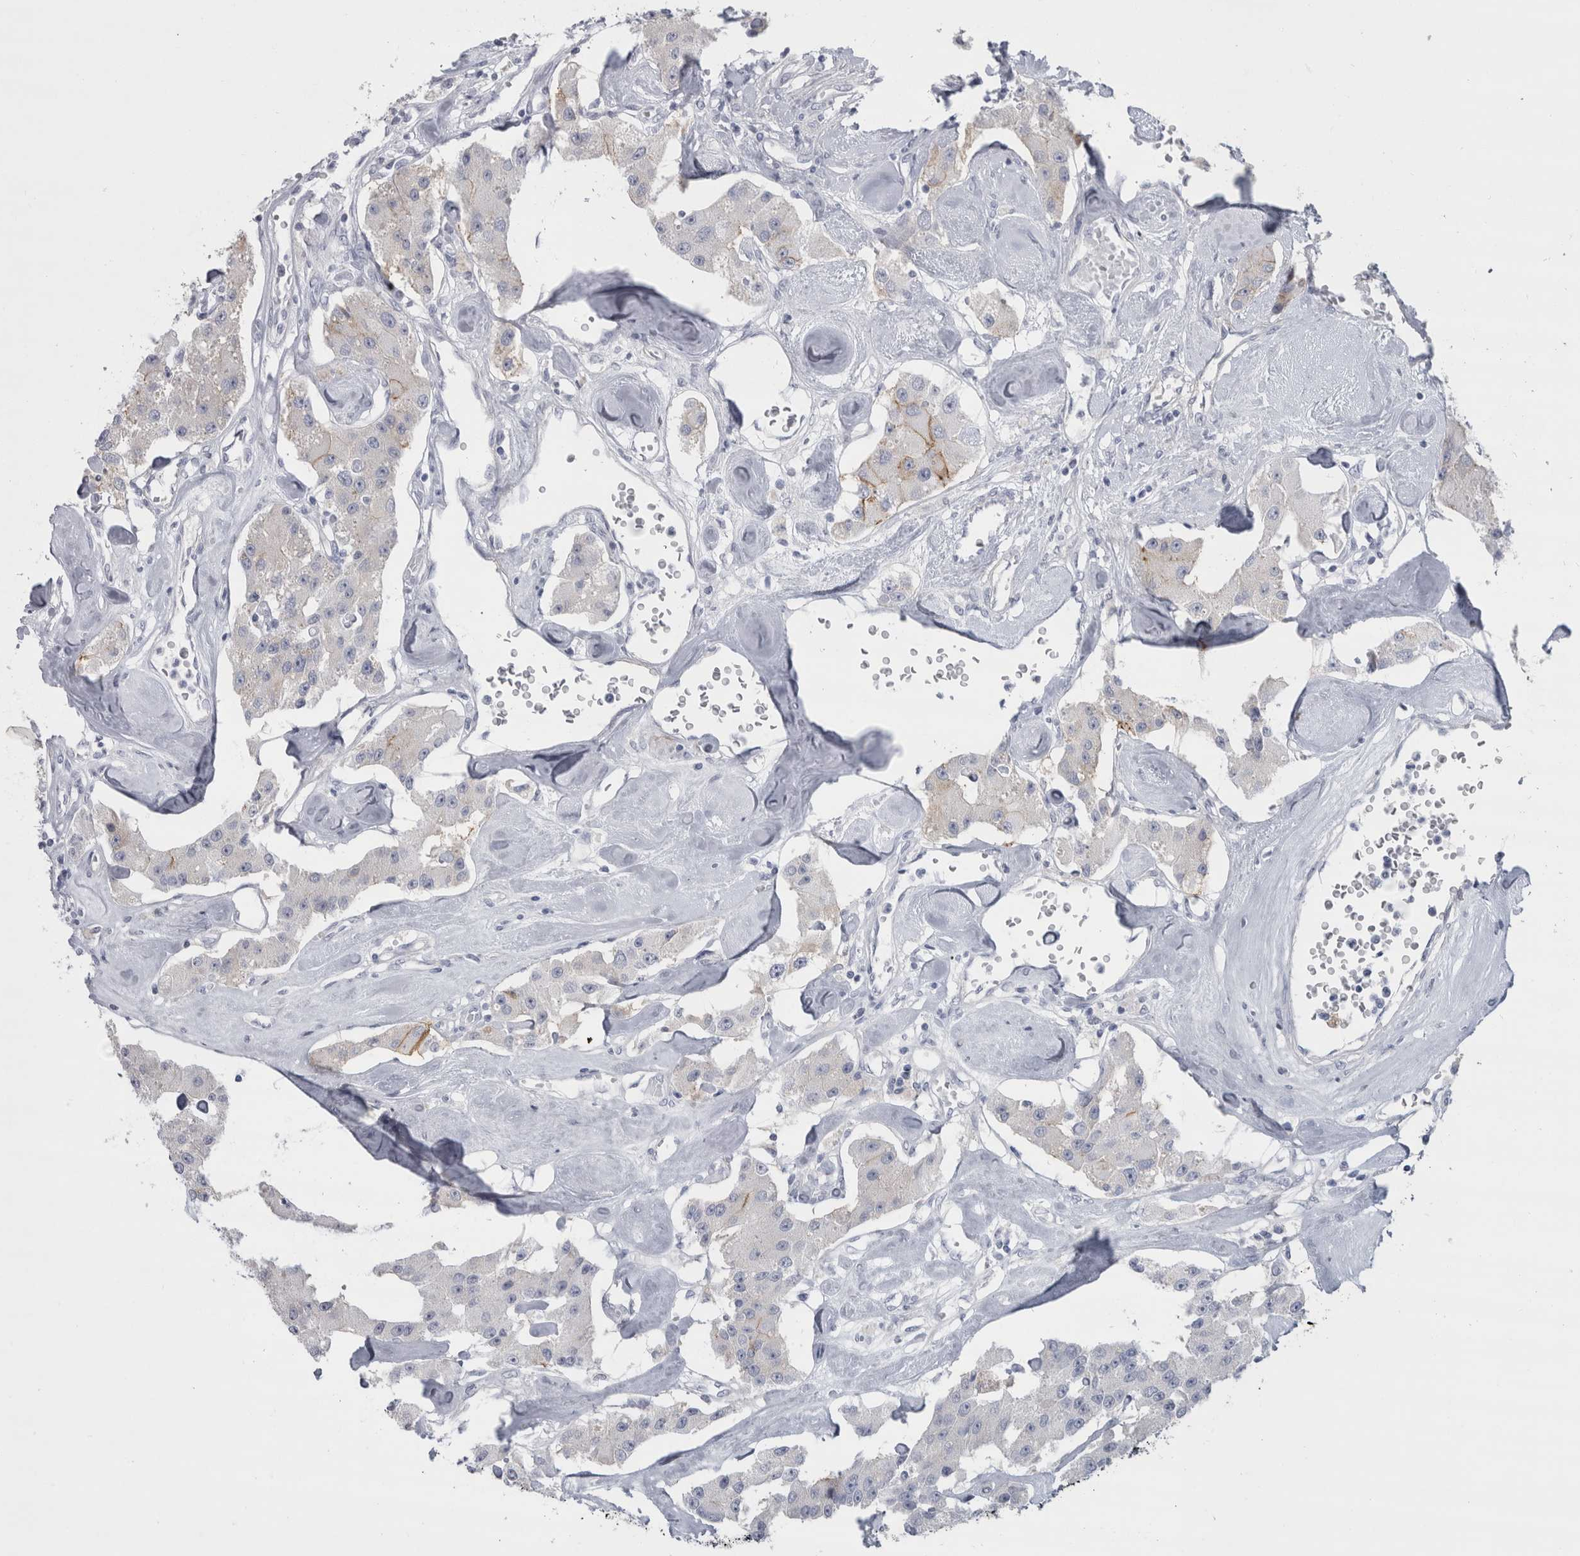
{"staining": {"intensity": "moderate", "quantity": "<25%", "location": "cytoplasmic/membranous"}, "tissue": "carcinoid", "cell_type": "Tumor cells", "image_type": "cancer", "snomed": [{"axis": "morphology", "description": "Carcinoid, malignant, NOS"}, {"axis": "topography", "description": "Pancreas"}], "caption": "A high-resolution histopathology image shows immunohistochemistry staining of malignant carcinoid, which demonstrates moderate cytoplasmic/membranous expression in about <25% of tumor cells.", "gene": "CDH17", "patient": {"sex": "male", "age": 41}}